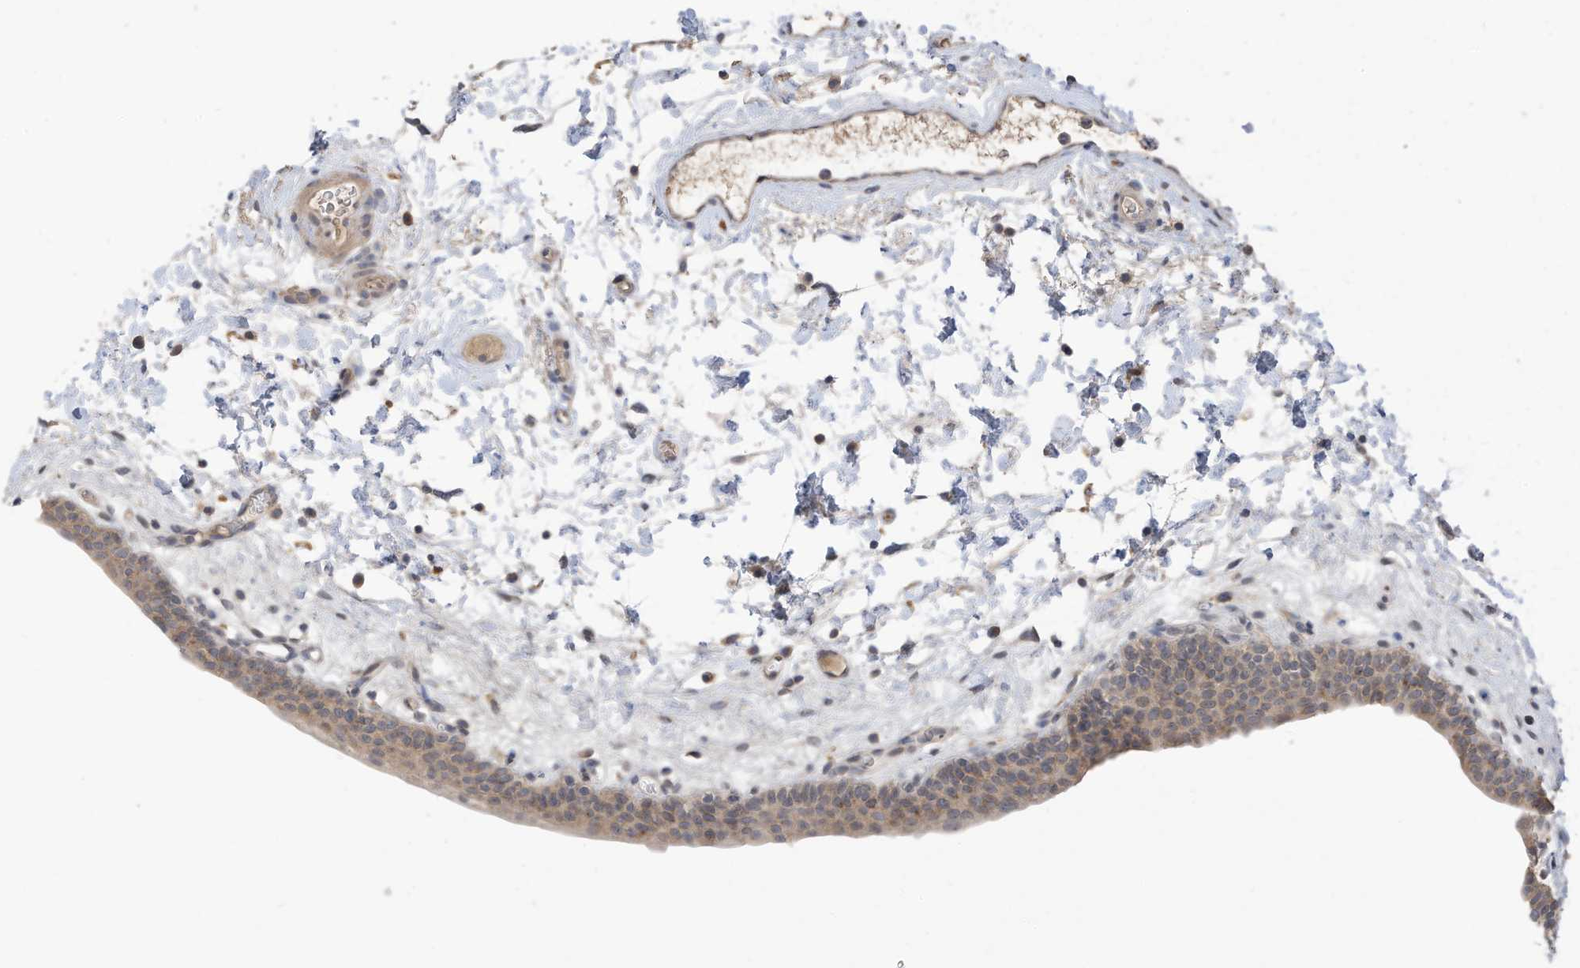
{"staining": {"intensity": "weak", "quantity": ">75%", "location": "cytoplasmic/membranous,nuclear"}, "tissue": "urinary bladder", "cell_type": "Urothelial cells", "image_type": "normal", "snomed": [{"axis": "morphology", "description": "Normal tissue, NOS"}, {"axis": "topography", "description": "Urinary bladder"}], "caption": "DAB immunohistochemical staining of unremarkable human urinary bladder displays weak cytoplasmic/membranous,nuclear protein expression in approximately >75% of urothelial cells.", "gene": "REC8", "patient": {"sex": "male", "age": 83}}